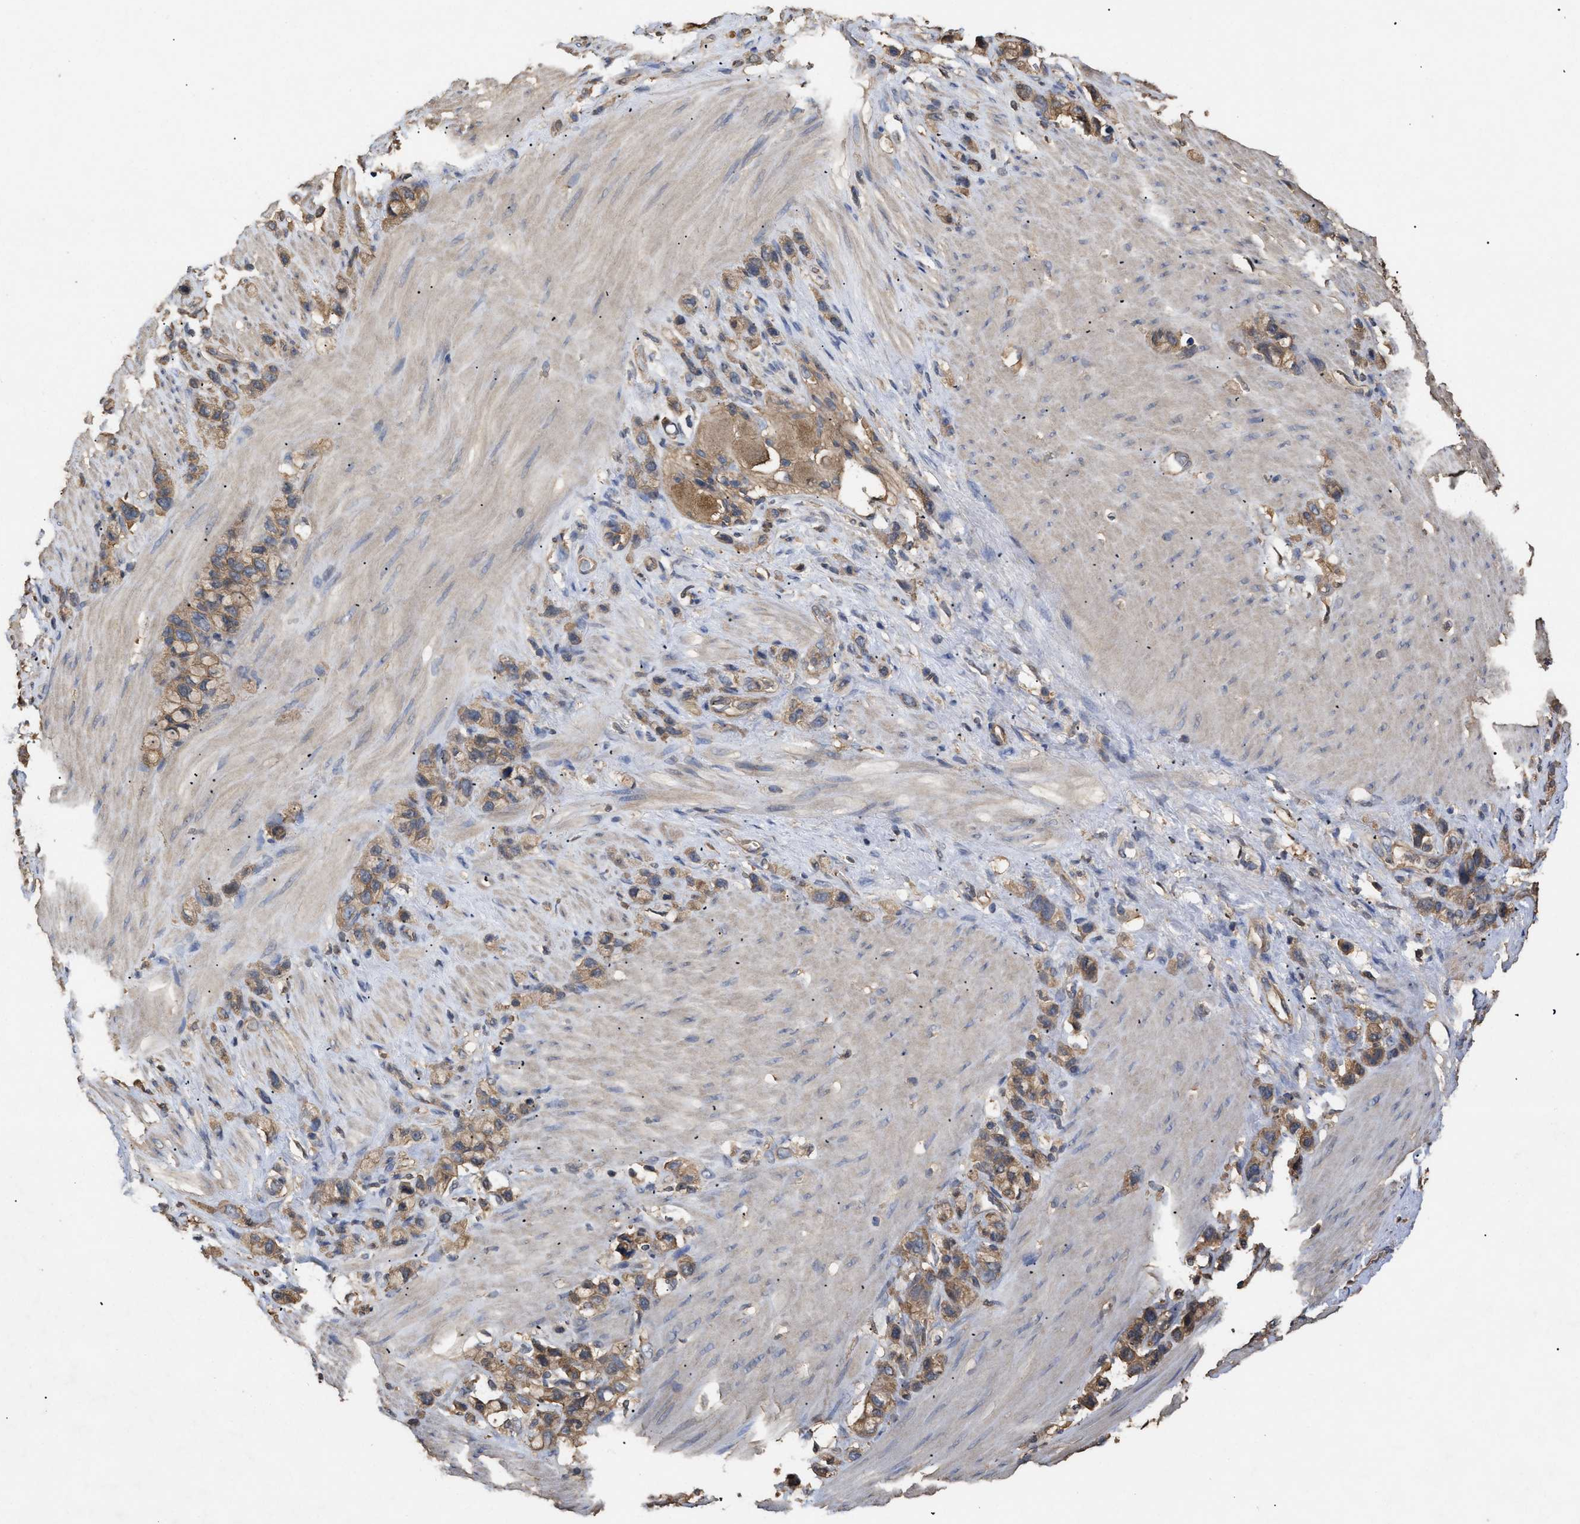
{"staining": {"intensity": "moderate", "quantity": ">75%", "location": "cytoplasmic/membranous"}, "tissue": "stomach cancer", "cell_type": "Tumor cells", "image_type": "cancer", "snomed": [{"axis": "morphology", "description": "Normal tissue, NOS"}, {"axis": "morphology", "description": "Adenocarcinoma, NOS"}, {"axis": "morphology", "description": "Adenocarcinoma, High grade"}, {"axis": "topography", "description": "Stomach, upper"}, {"axis": "topography", "description": "Stomach"}], "caption": "Immunohistochemistry (IHC) (DAB (3,3'-diaminobenzidine)) staining of adenocarcinoma (high-grade) (stomach) displays moderate cytoplasmic/membranous protein staining in about >75% of tumor cells. (Brightfield microscopy of DAB IHC at high magnification).", "gene": "CALM1", "patient": {"sex": "female", "age": 65}}